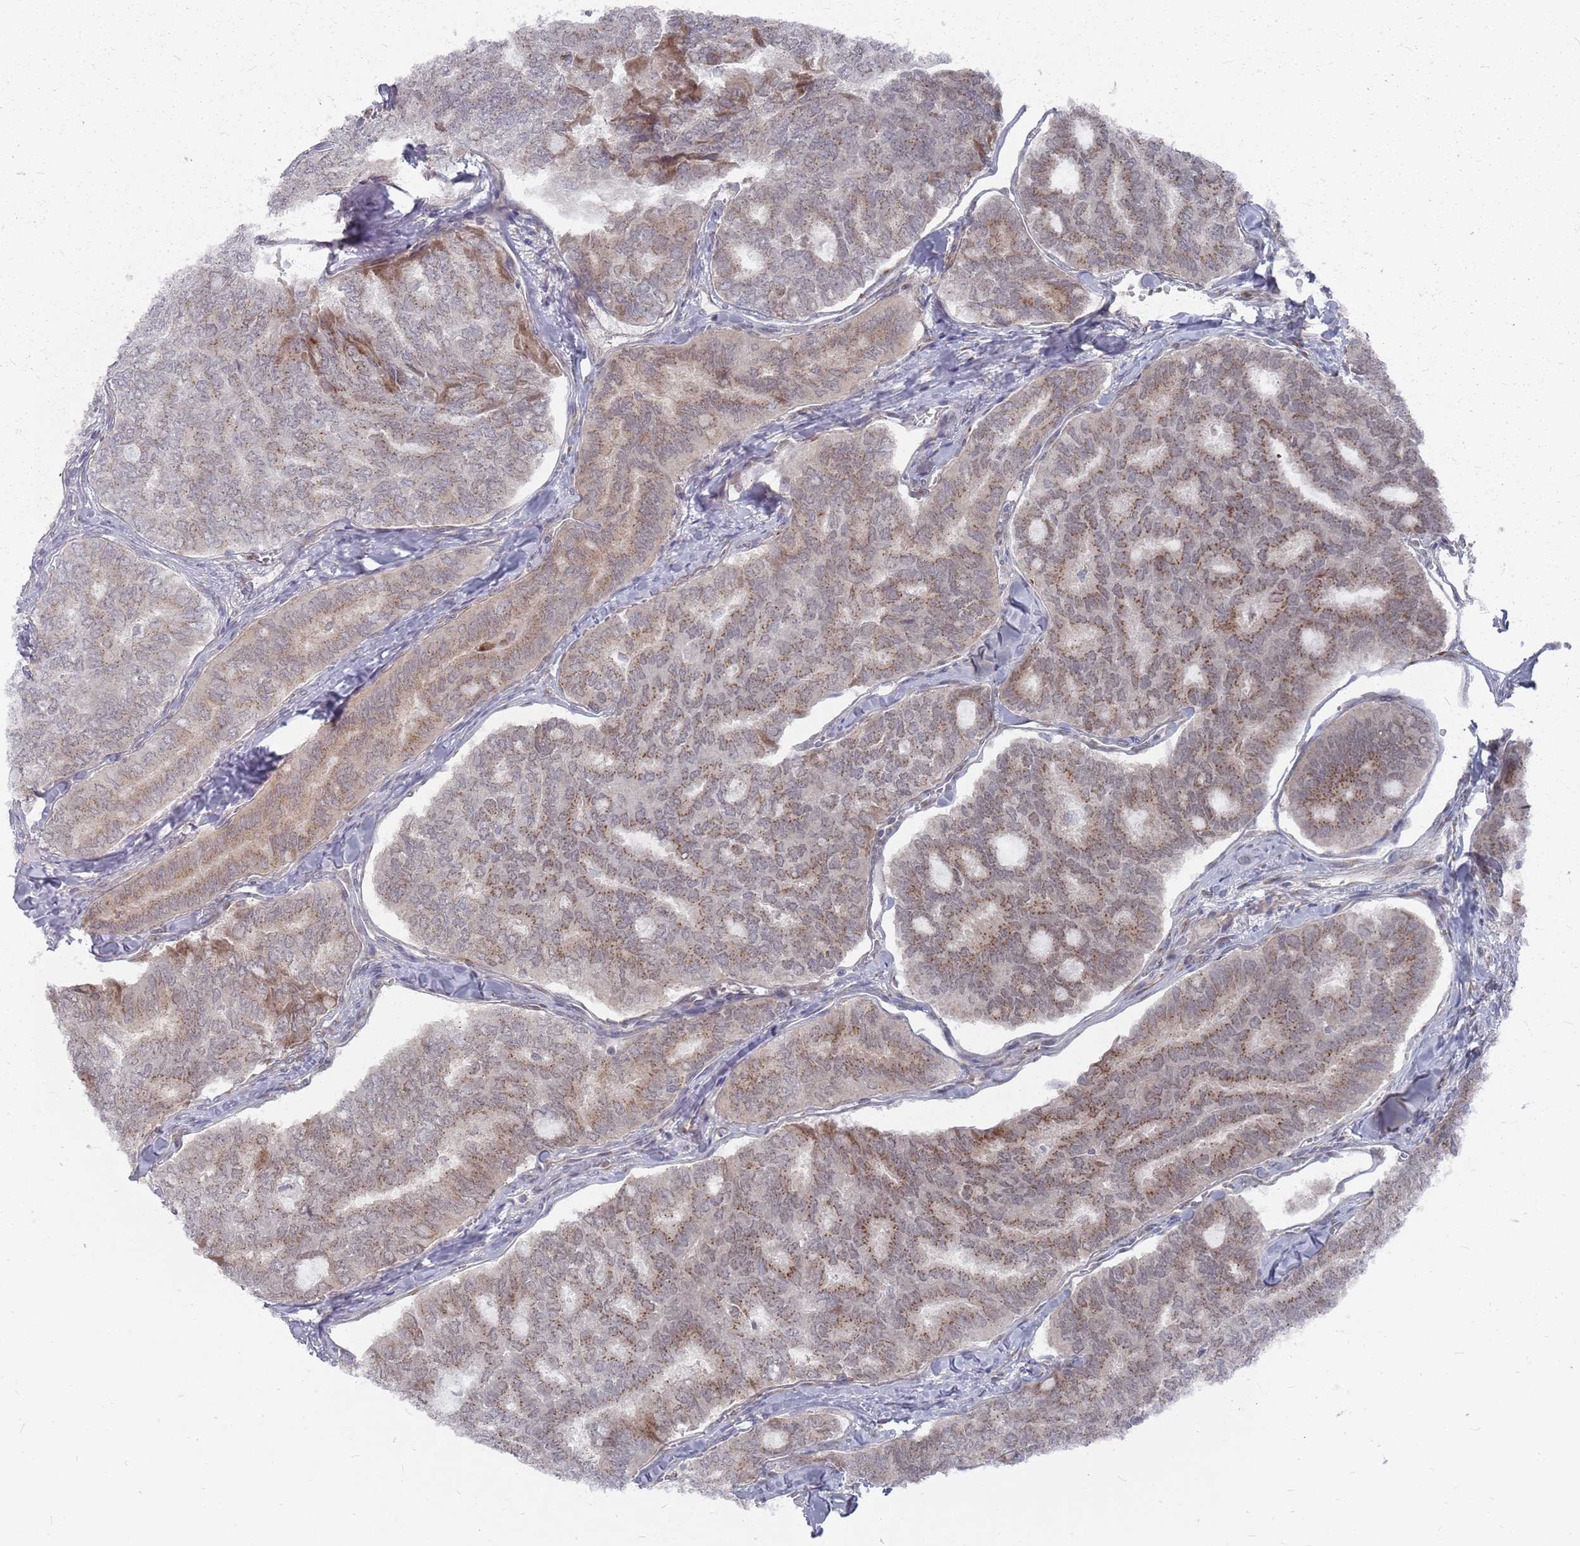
{"staining": {"intensity": "moderate", "quantity": ">75%", "location": "cytoplasmic/membranous"}, "tissue": "thyroid cancer", "cell_type": "Tumor cells", "image_type": "cancer", "snomed": [{"axis": "morphology", "description": "Papillary adenocarcinoma, NOS"}, {"axis": "topography", "description": "Thyroid gland"}], "caption": "An image showing moderate cytoplasmic/membranous positivity in about >75% of tumor cells in thyroid cancer (papillary adenocarcinoma), as visualized by brown immunohistochemical staining.", "gene": "FMO4", "patient": {"sex": "female", "age": 35}}